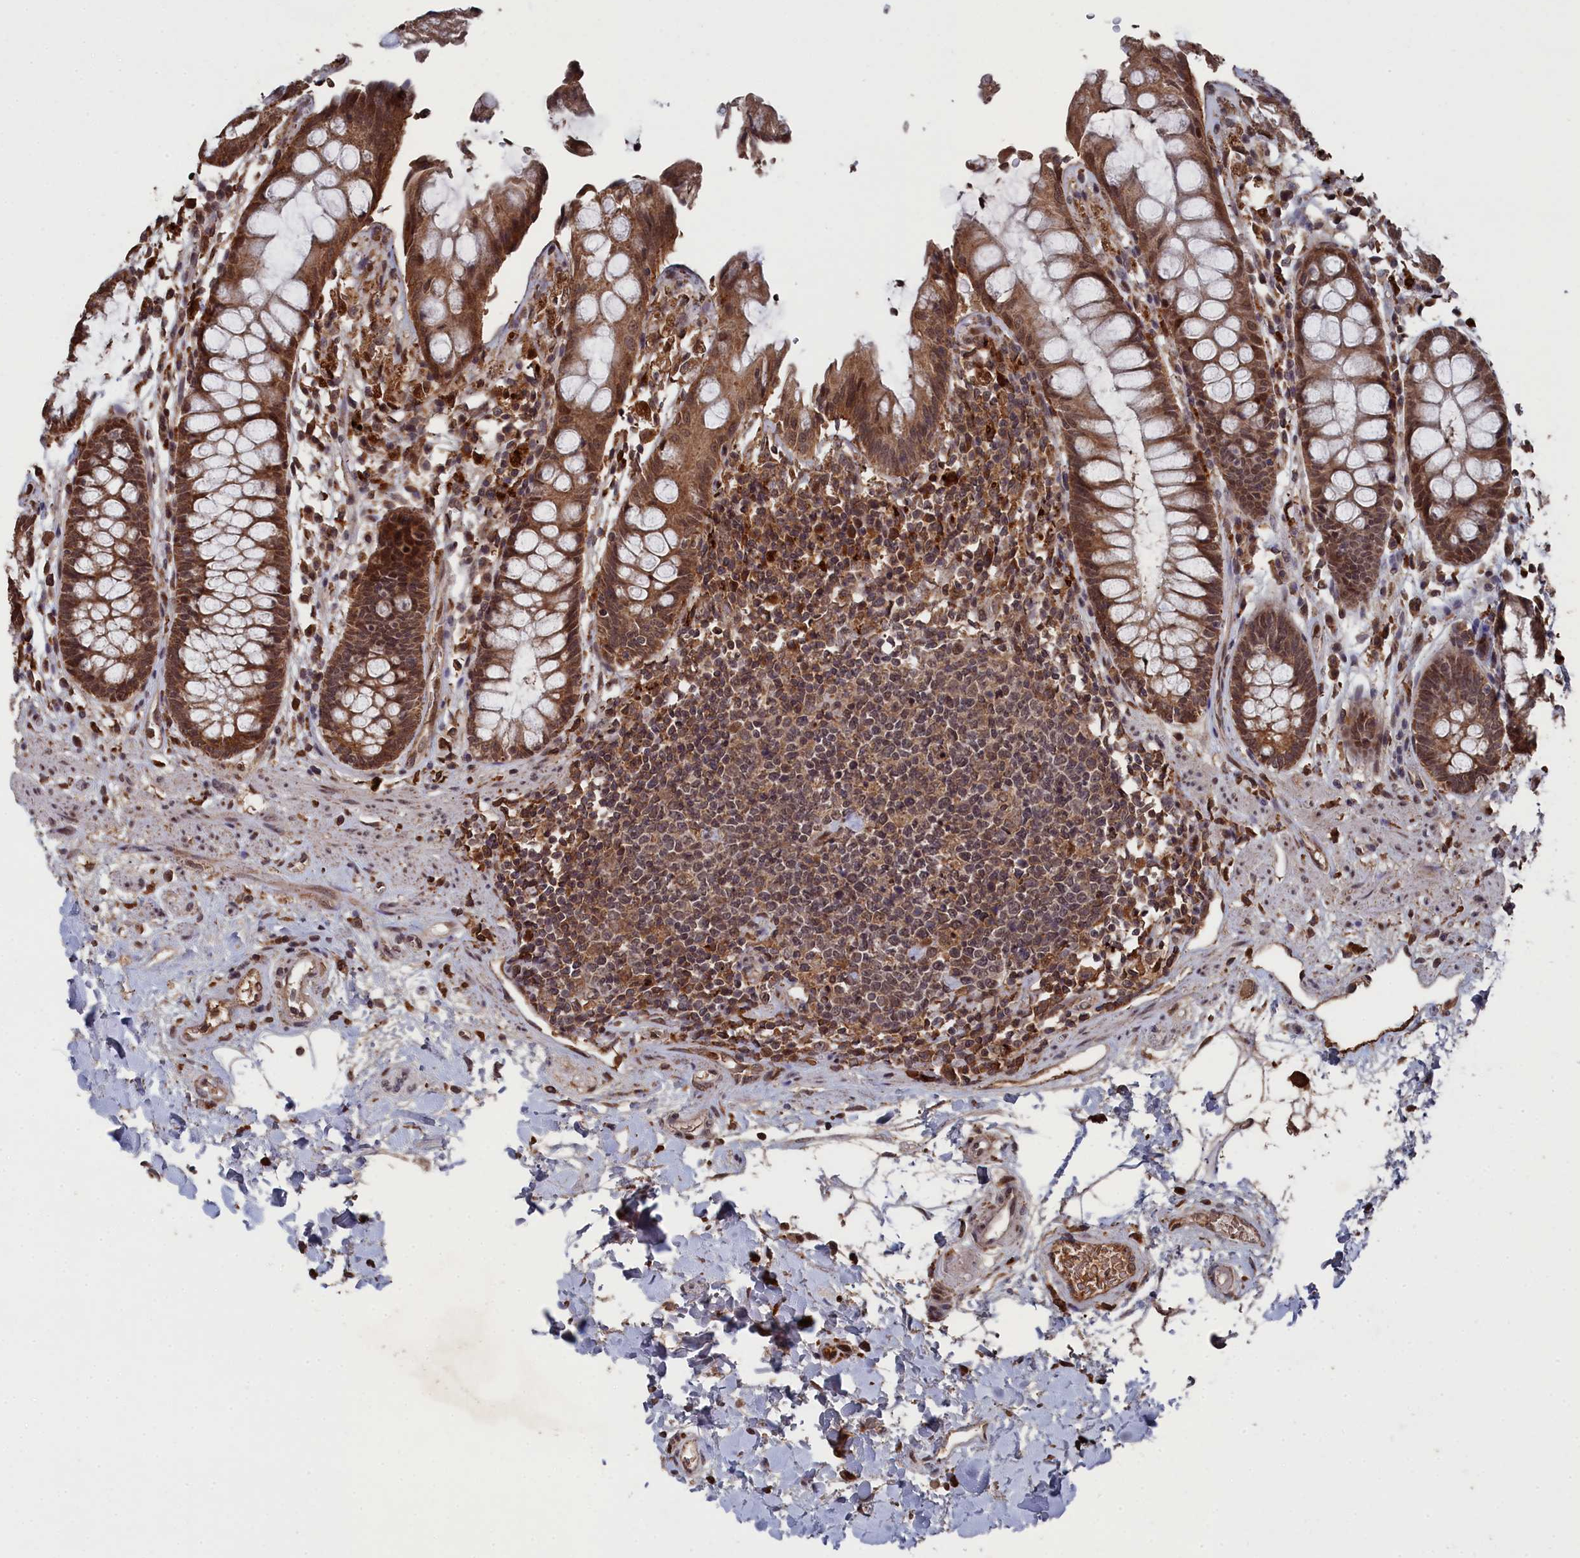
{"staining": {"intensity": "moderate", "quantity": ">75%", "location": "cytoplasmic/membranous,nuclear"}, "tissue": "rectum", "cell_type": "Glandular cells", "image_type": "normal", "snomed": [{"axis": "morphology", "description": "Normal tissue, NOS"}, {"axis": "topography", "description": "Rectum"}], "caption": "Immunohistochemical staining of normal human rectum demonstrates moderate cytoplasmic/membranous,nuclear protein positivity in about >75% of glandular cells. (DAB = brown stain, brightfield microscopy at high magnification).", "gene": "CEACAM21", "patient": {"sex": "male", "age": 64}}